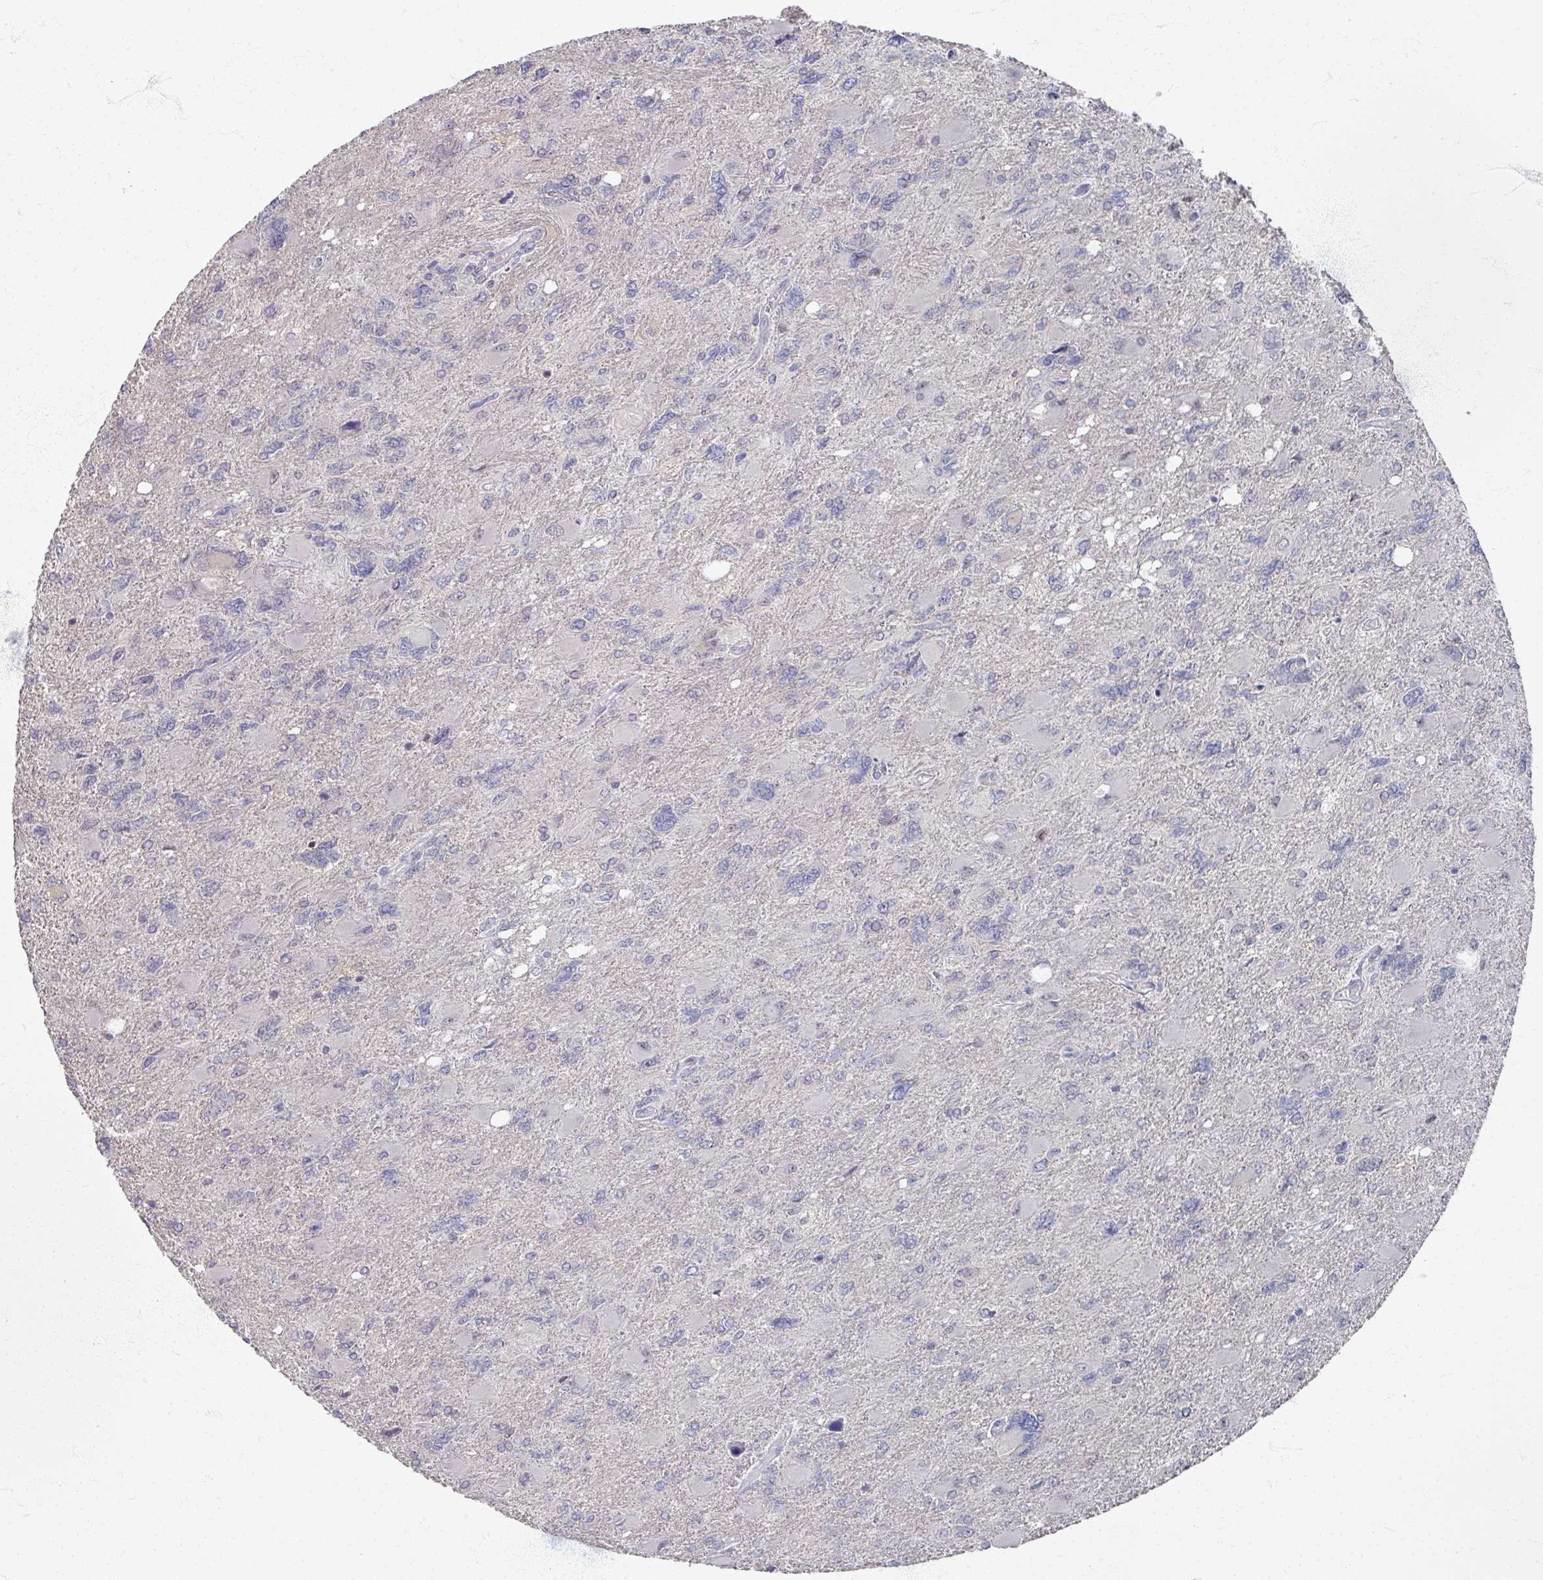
{"staining": {"intensity": "negative", "quantity": "none", "location": "none"}, "tissue": "glioma", "cell_type": "Tumor cells", "image_type": "cancer", "snomed": [{"axis": "morphology", "description": "Glioma, malignant, High grade"}, {"axis": "topography", "description": "Brain"}], "caption": "Image shows no protein positivity in tumor cells of high-grade glioma (malignant) tissue. The staining was performed using DAB (3,3'-diaminobenzidine) to visualize the protein expression in brown, while the nuclei were stained in blue with hematoxylin (Magnification: 20x).", "gene": "TTYH3", "patient": {"sex": "male", "age": 67}}